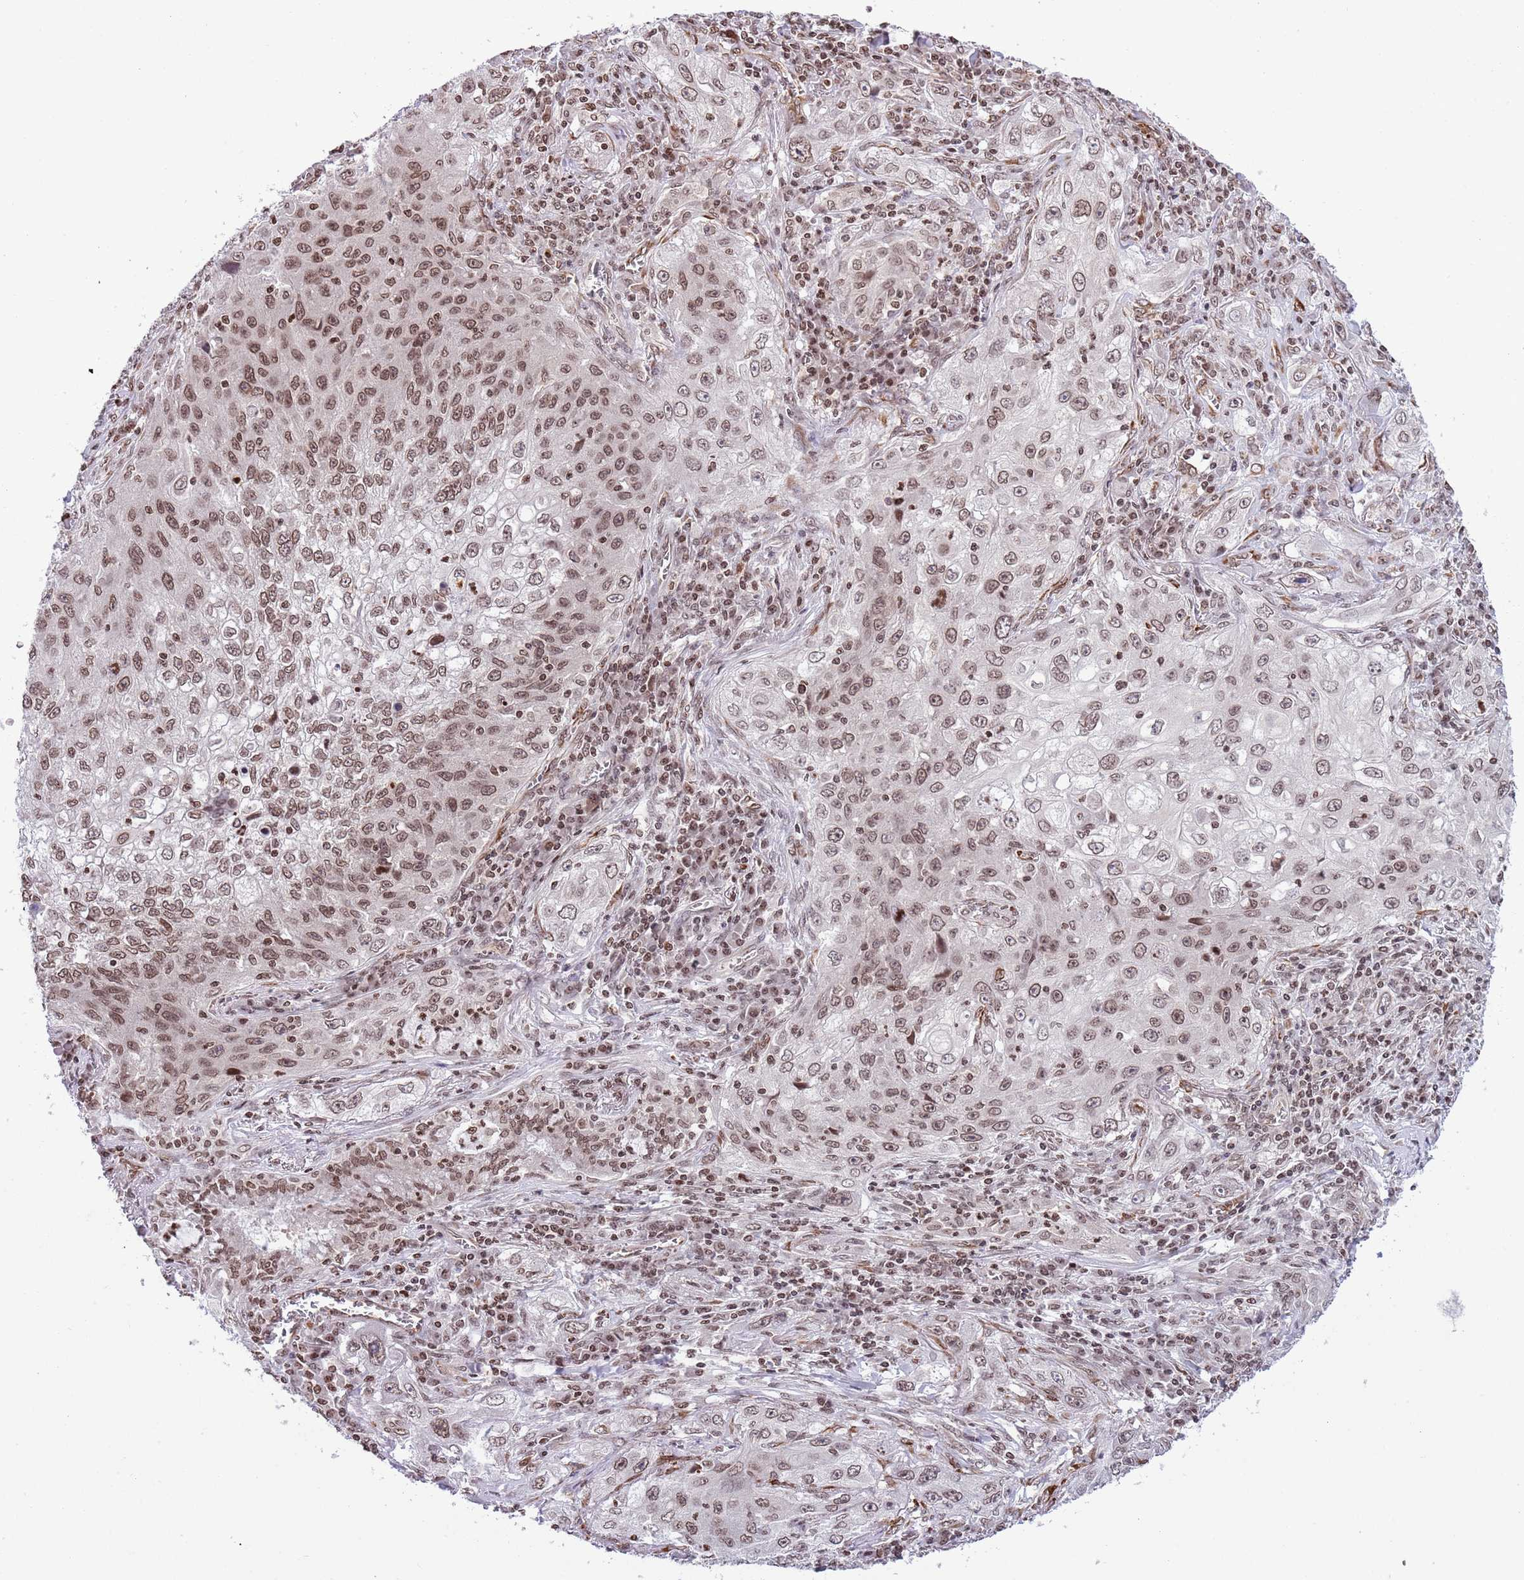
{"staining": {"intensity": "moderate", "quantity": ">75%", "location": "nuclear"}, "tissue": "lung cancer", "cell_type": "Tumor cells", "image_type": "cancer", "snomed": [{"axis": "morphology", "description": "Squamous cell carcinoma, NOS"}, {"axis": "topography", "description": "Lung"}], "caption": "Lung cancer (squamous cell carcinoma) stained for a protein exhibits moderate nuclear positivity in tumor cells.", "gene": "NRIP1", "patient": {"sex": "female", "age": 69}}